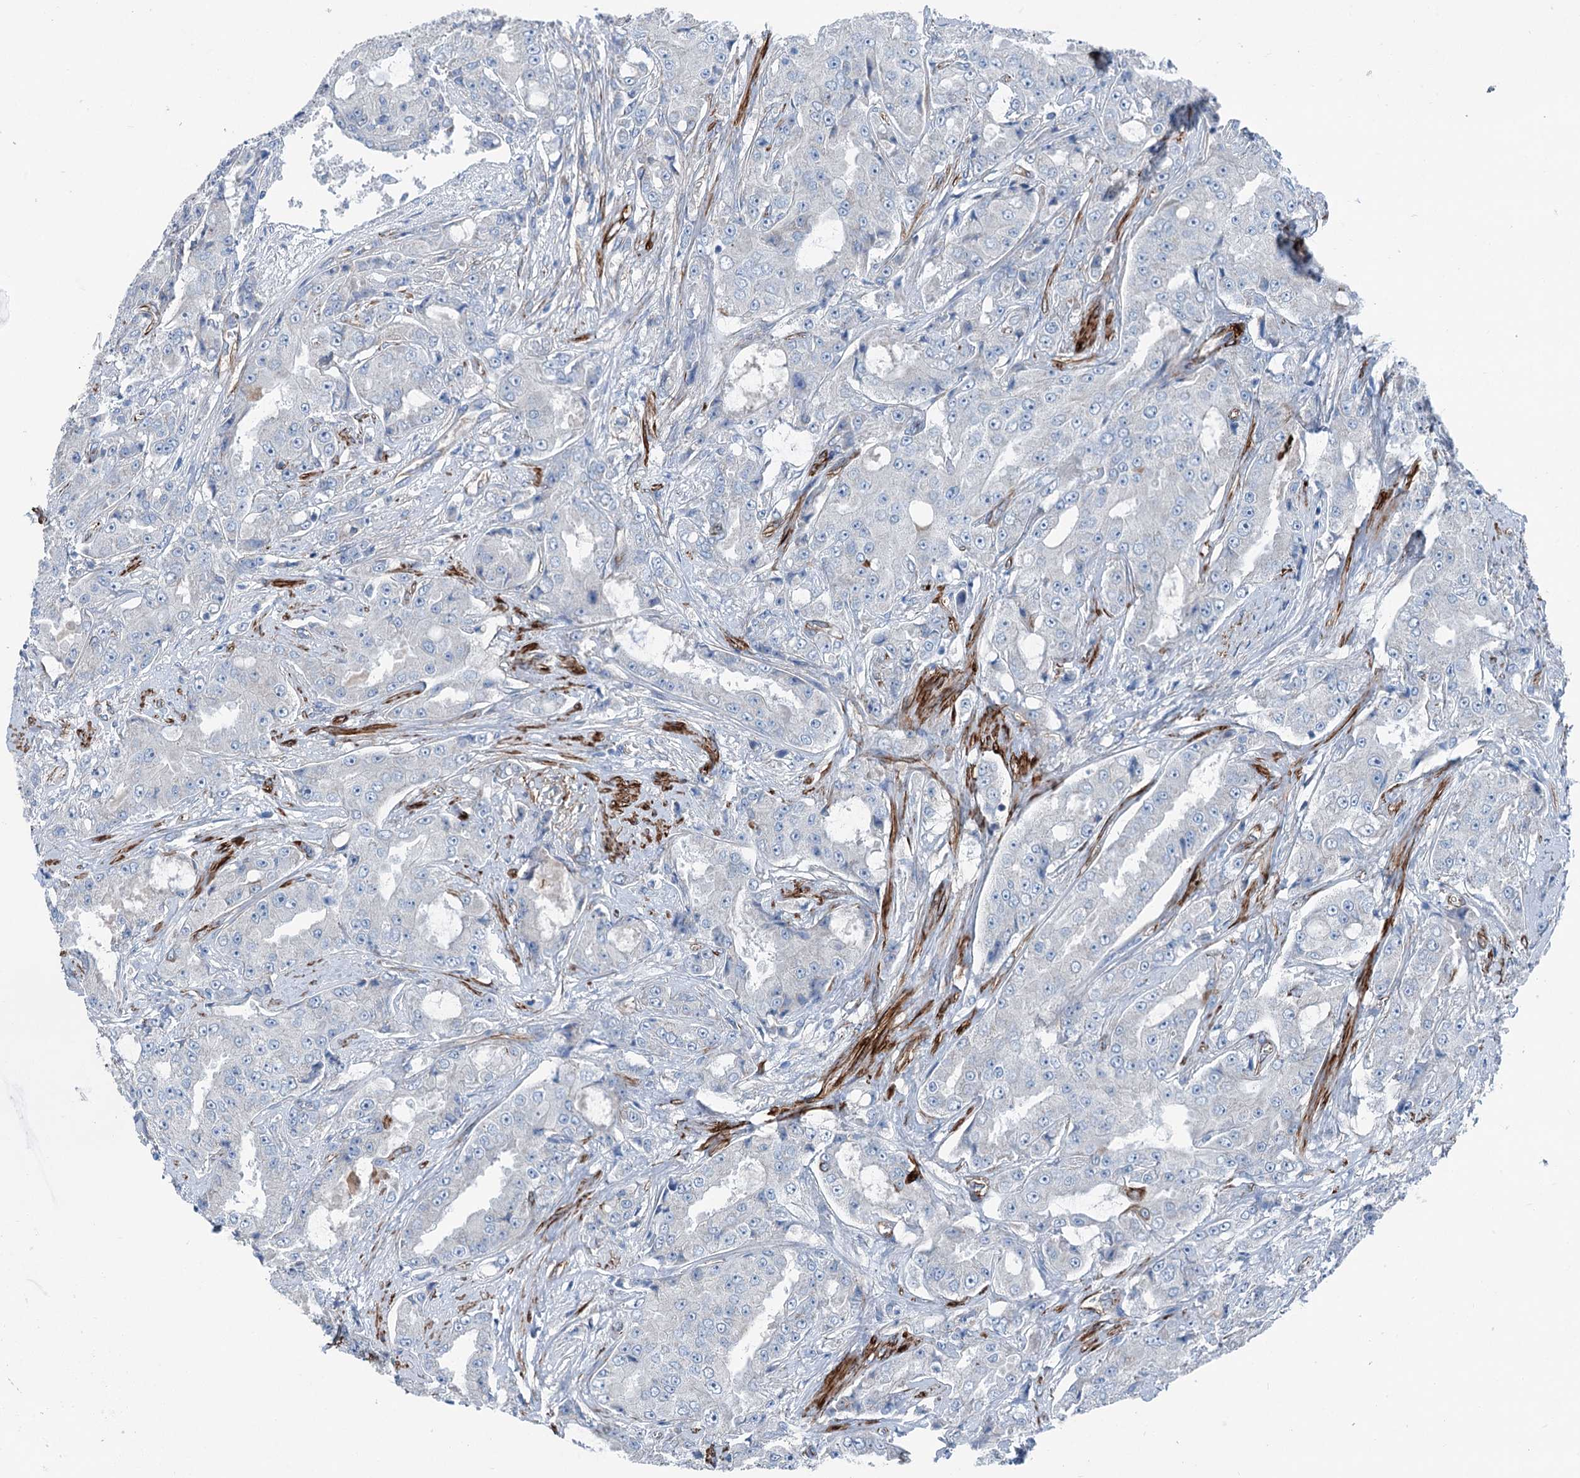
{"staining": {"intensity": "negative", "quantity": "none", "location": "none"}, "tissue": "prostate cancer", "cell_type": "Tumor cells", "image_type": "cancer", "snomed": [{"axis": "morphology", "description": "Adenocarcinoma, High grade"}, {"axis": "topography", "description": "Prostate"}], "caption": "A histopathology image of prostate cancer (high-grade adenocarcinoma) stained for a protein displays no brown staining in tumor cells. (IHC, brightfield microscopy, high magnification).", "gene": "CALCOCO1", "patient": {"sex": "male", "age": 73}}